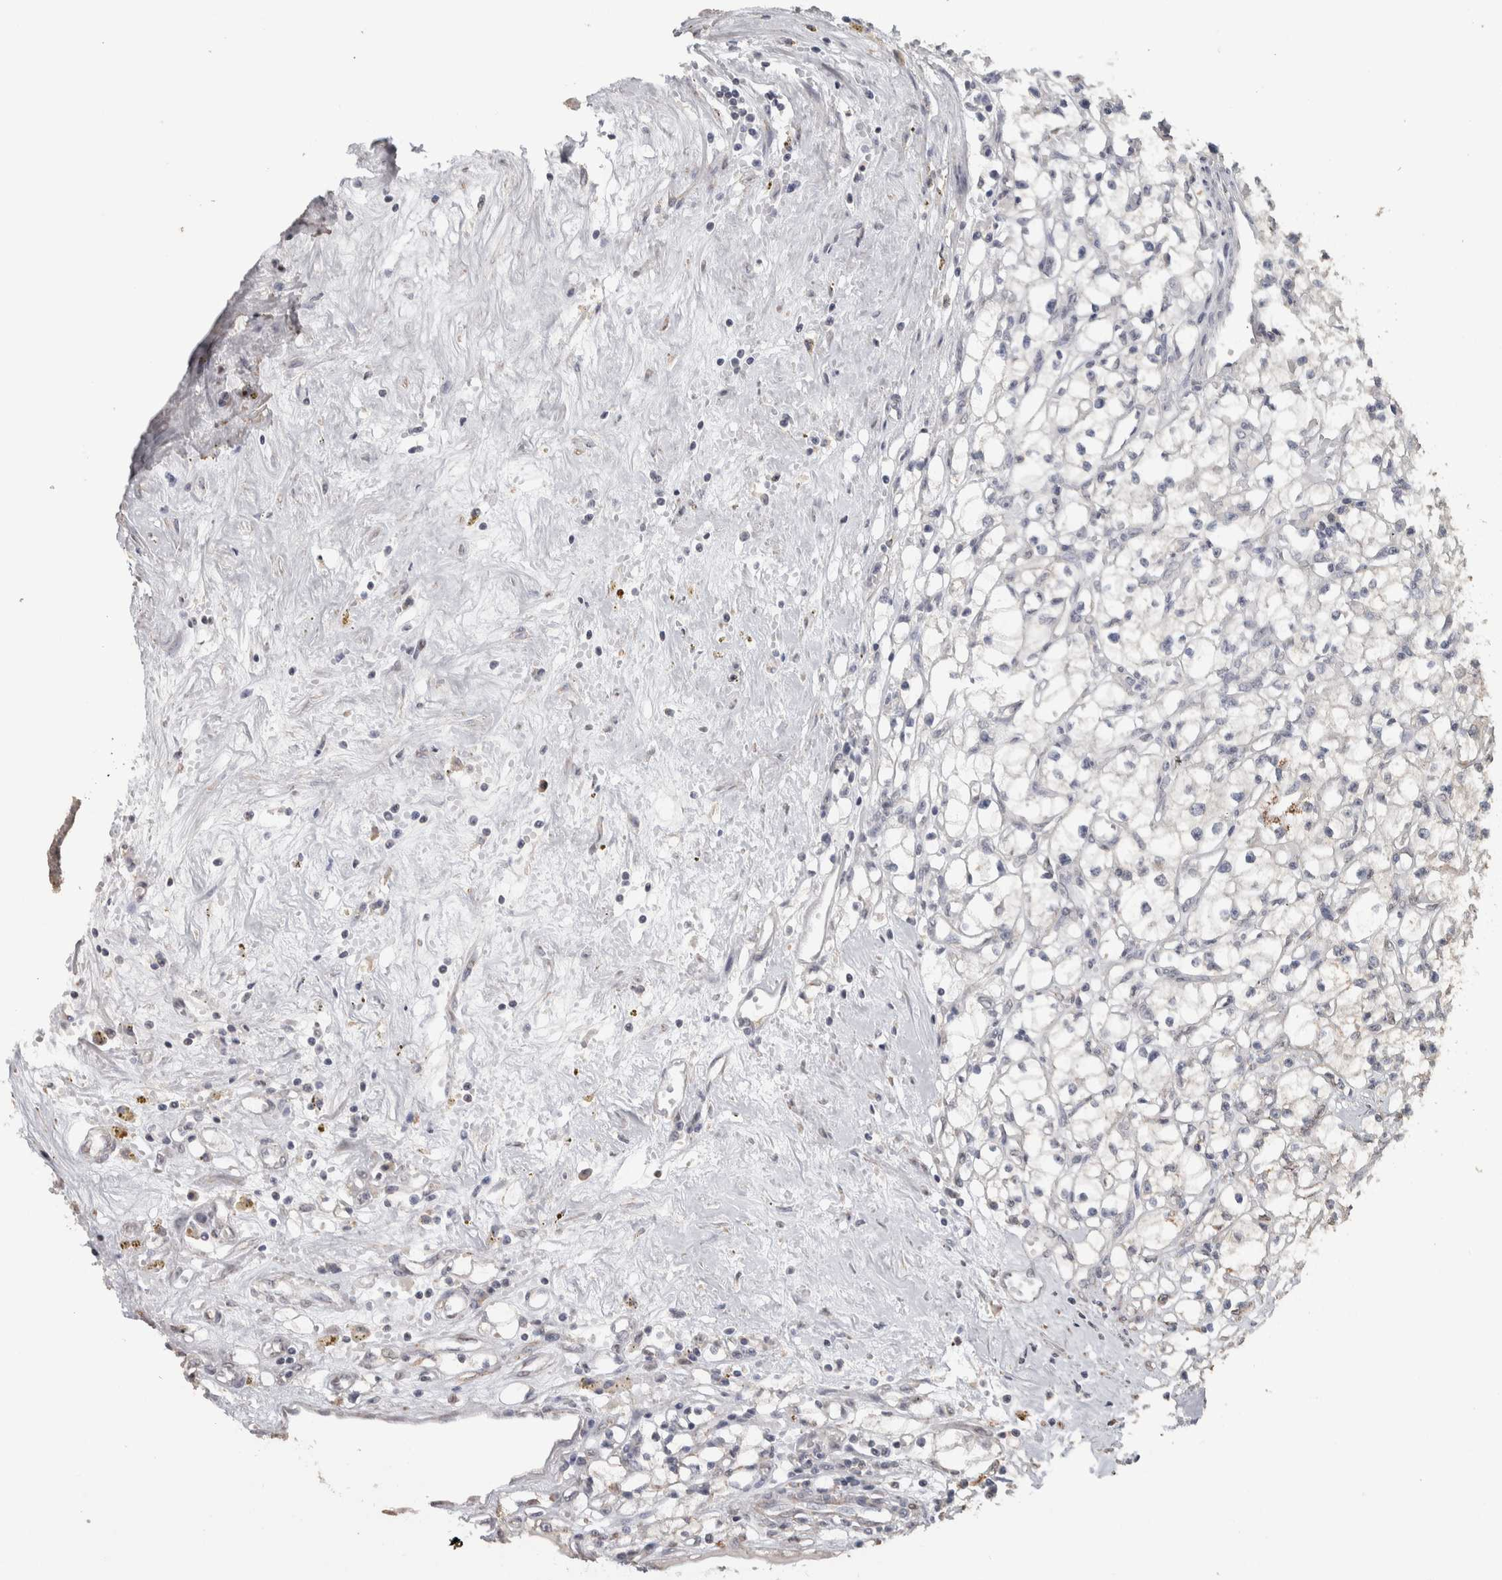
{"staining": {"intensity": "negative", "quantity": "none", "location": "none"}, "tissue": "renal cancer", "cell_type": "Tumor cells", "image_type": "cancer", "snomed": [{"axis": "morphology", "description": "Adenocarcinoma, NOS"}, {"axis": "topography", "description": "Kidney"}], "caption": "Immunohistochemistry photomicrograph of neoplastic tissue: renal cancer (adenocarcinoma) stained with DAB demonstrates no significant protein positivity in tumor cells.", "gene": "NECAB1", "patient": {"sex": "male", "age": 56}}